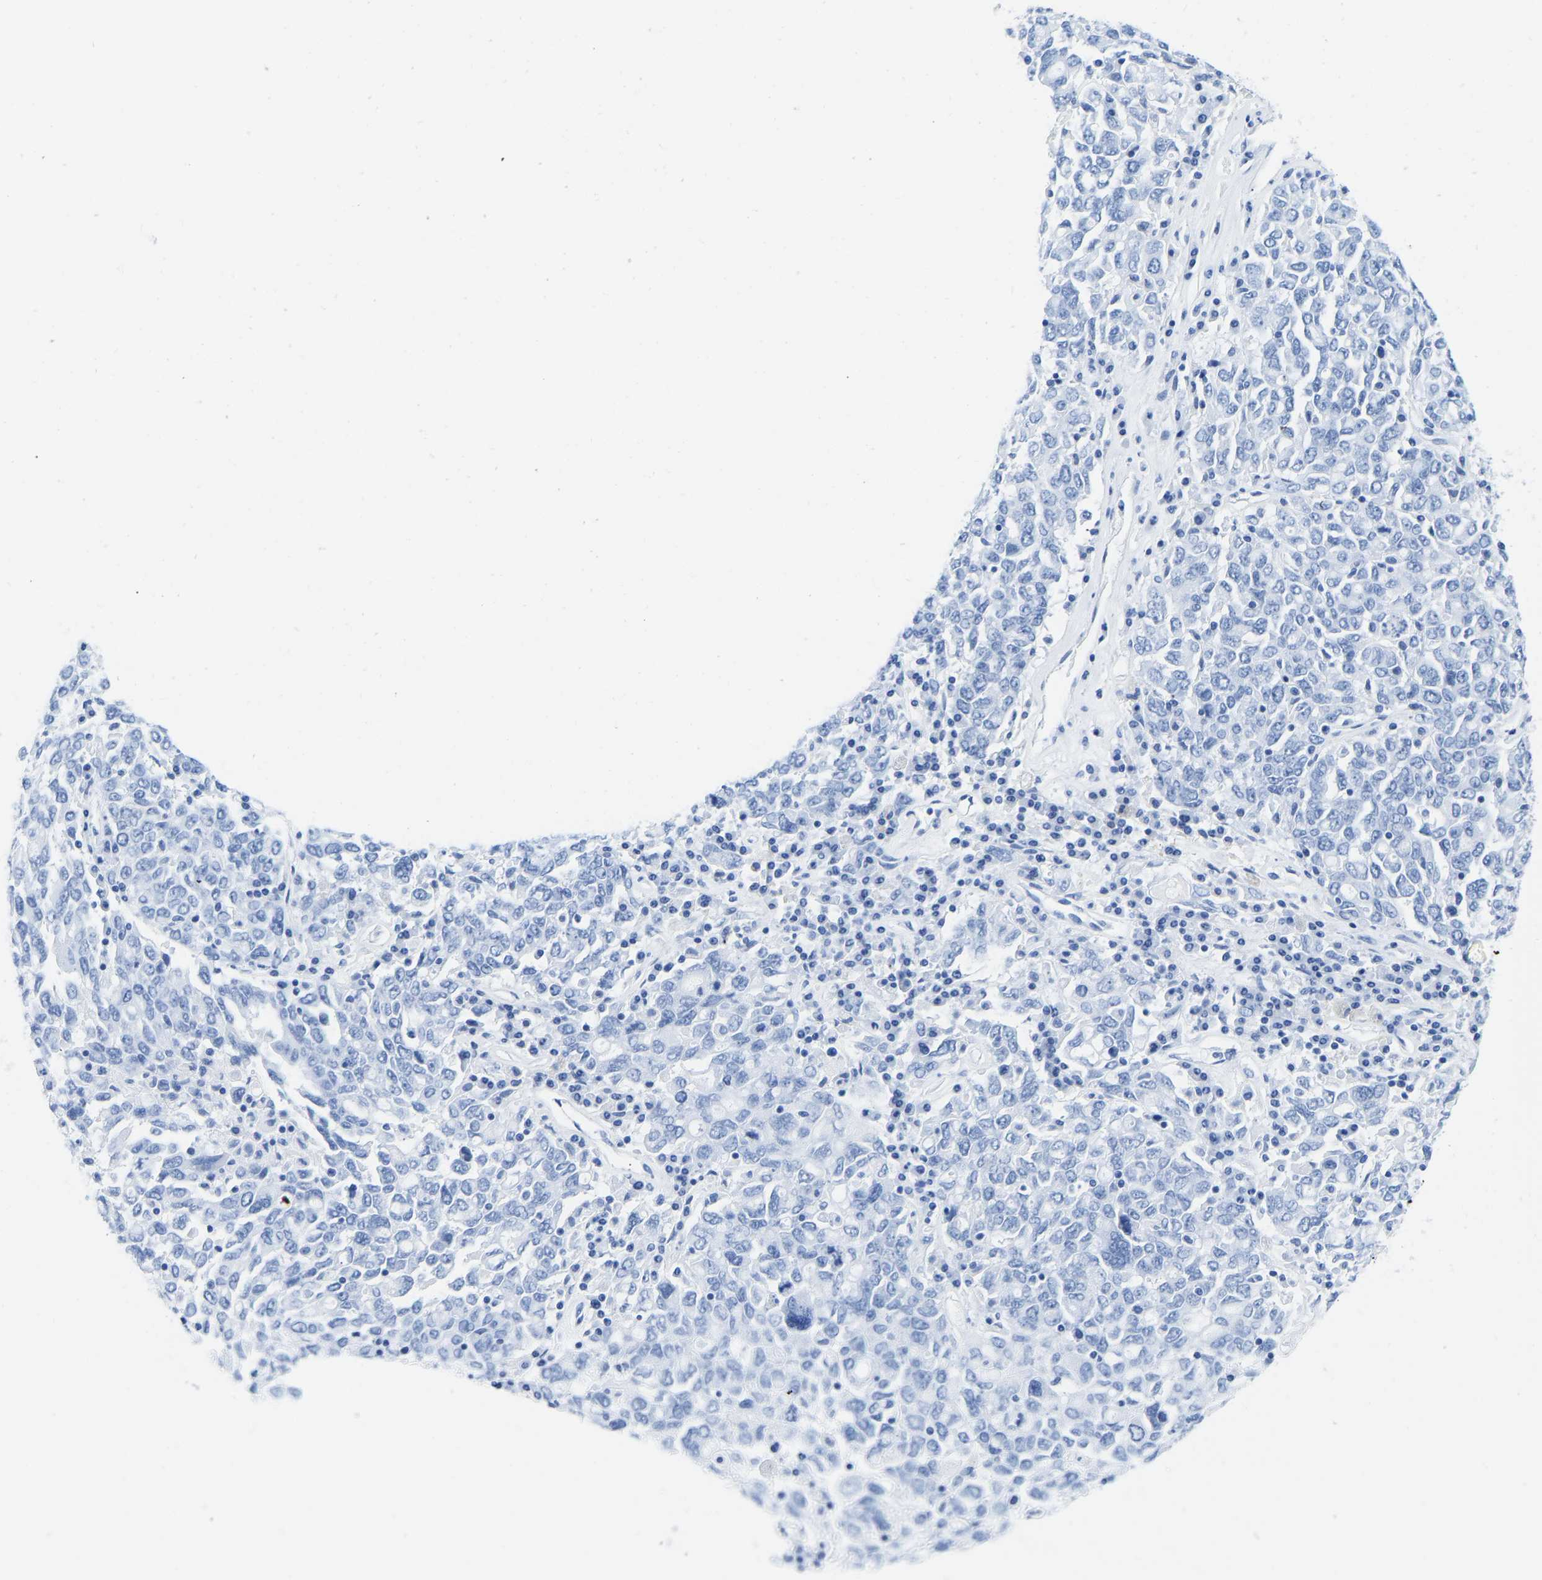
{"staining": {"intensity": "negative", "quantity": "none", "location": "none"}, "tissue": "ovarian cancer", "cell_type": "Tumor cells", "image_type": "cancer", "snomed": [{"axis": "morphology", "description": "Carcinoma, endometroid"}, {"axis": "topography", "description": "Ovary"}], "caption": "Immunohistochemistry (IHC) of human endometroid carcinoma (ovarian) shows no expression in tumor cells.", "gene": "ELMO2", "patient": {"sex": "female", "age": 62}}